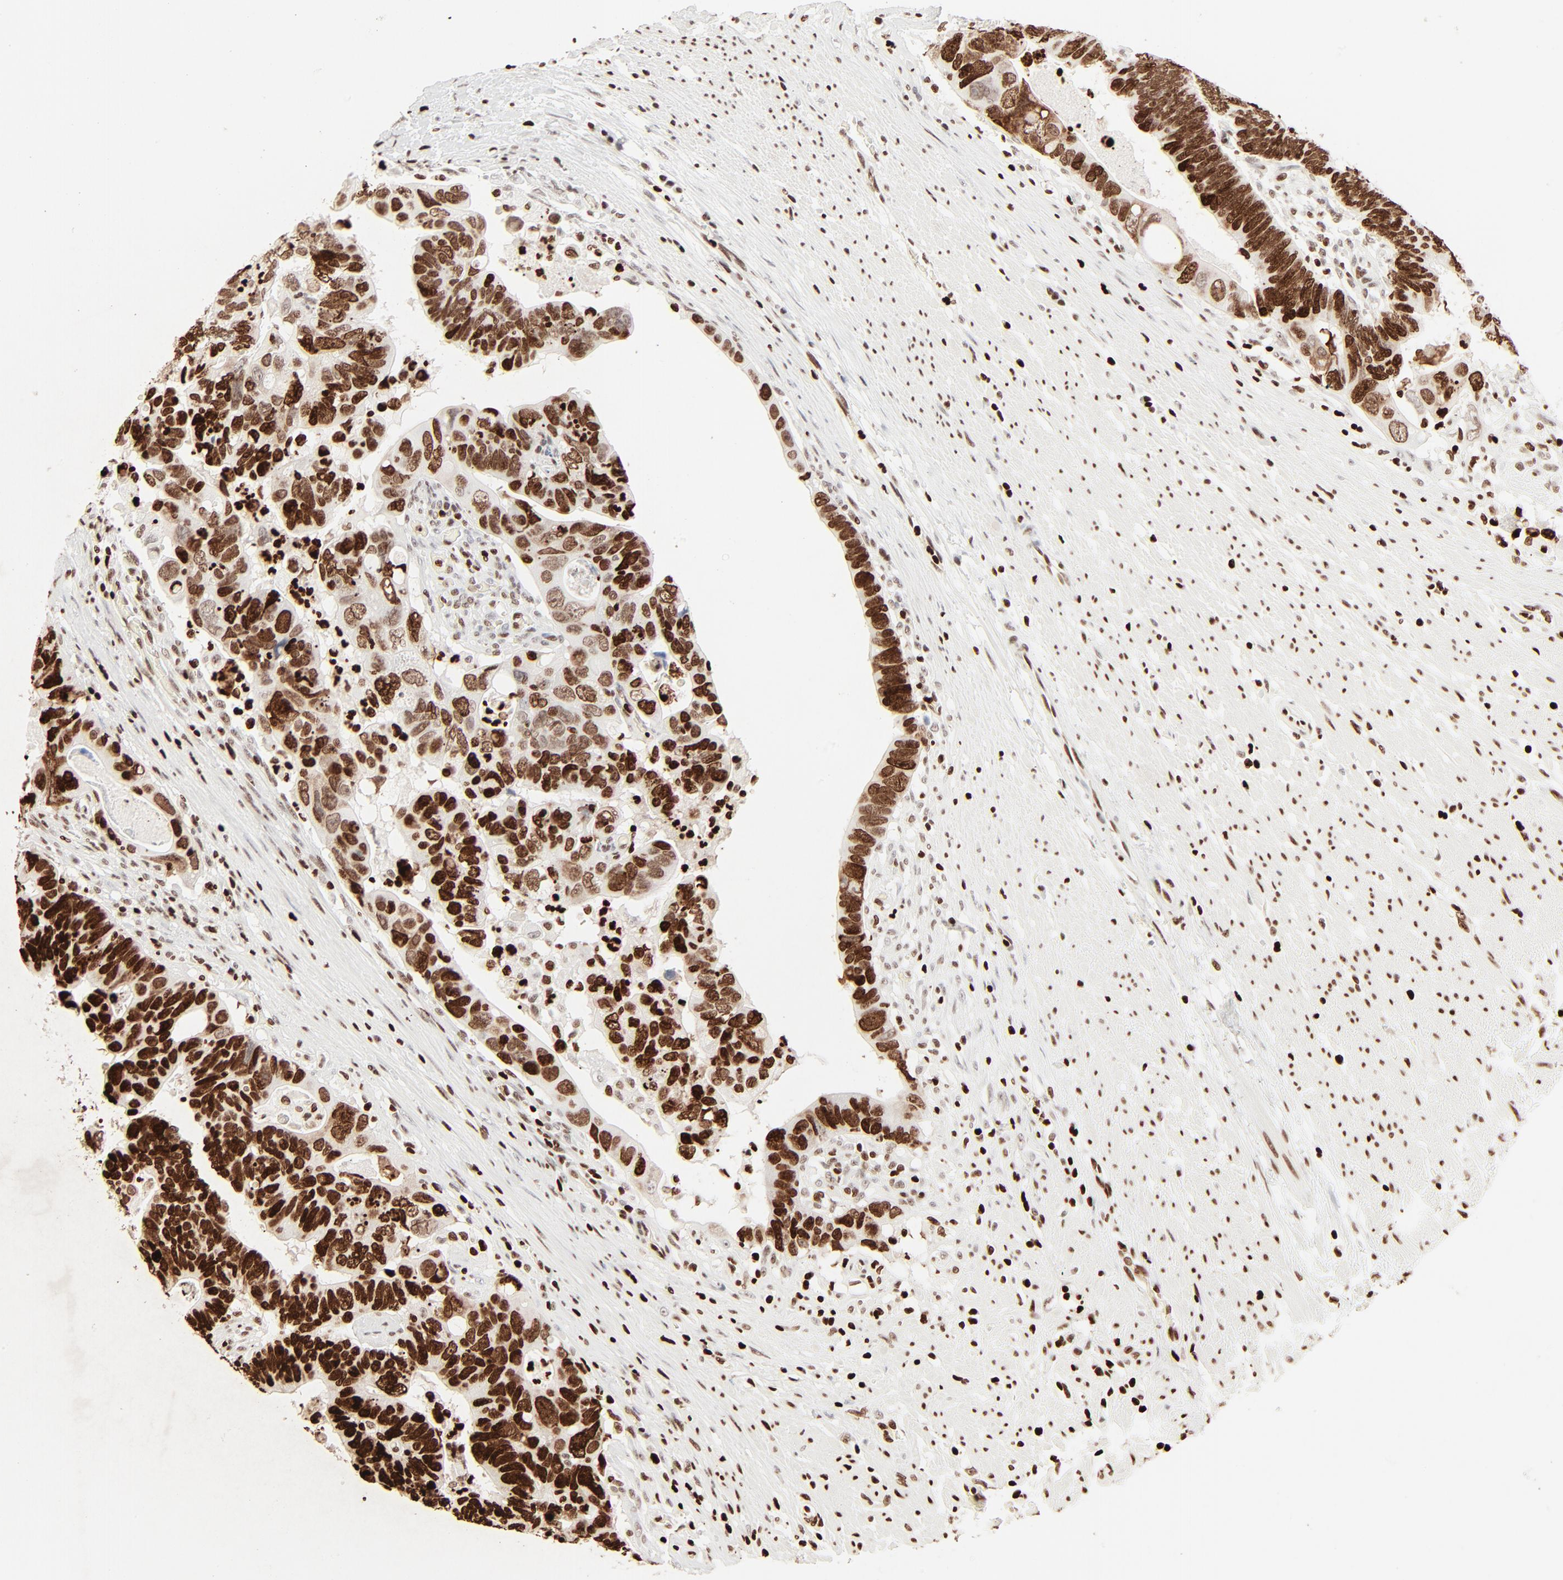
{"staining": {"intensity": "strong", "quantity": ">75%", "location": "nuclear"}, "tissue": "colorectal cancer", "cell_type": "Tumor cells", "image_type": "cancer", "snomed": [{"axis": "morphology", "description": "Adenocarcinoma, NOS"}, {"axis": "topography", "description": "Rectum"}], "caption": "Colorectal adenocarcinoma stained with a protein marker exhibits strong staining in tumor cells.", "gene": "HMGB2", "patient": {"sex": "male", "age": 53}}